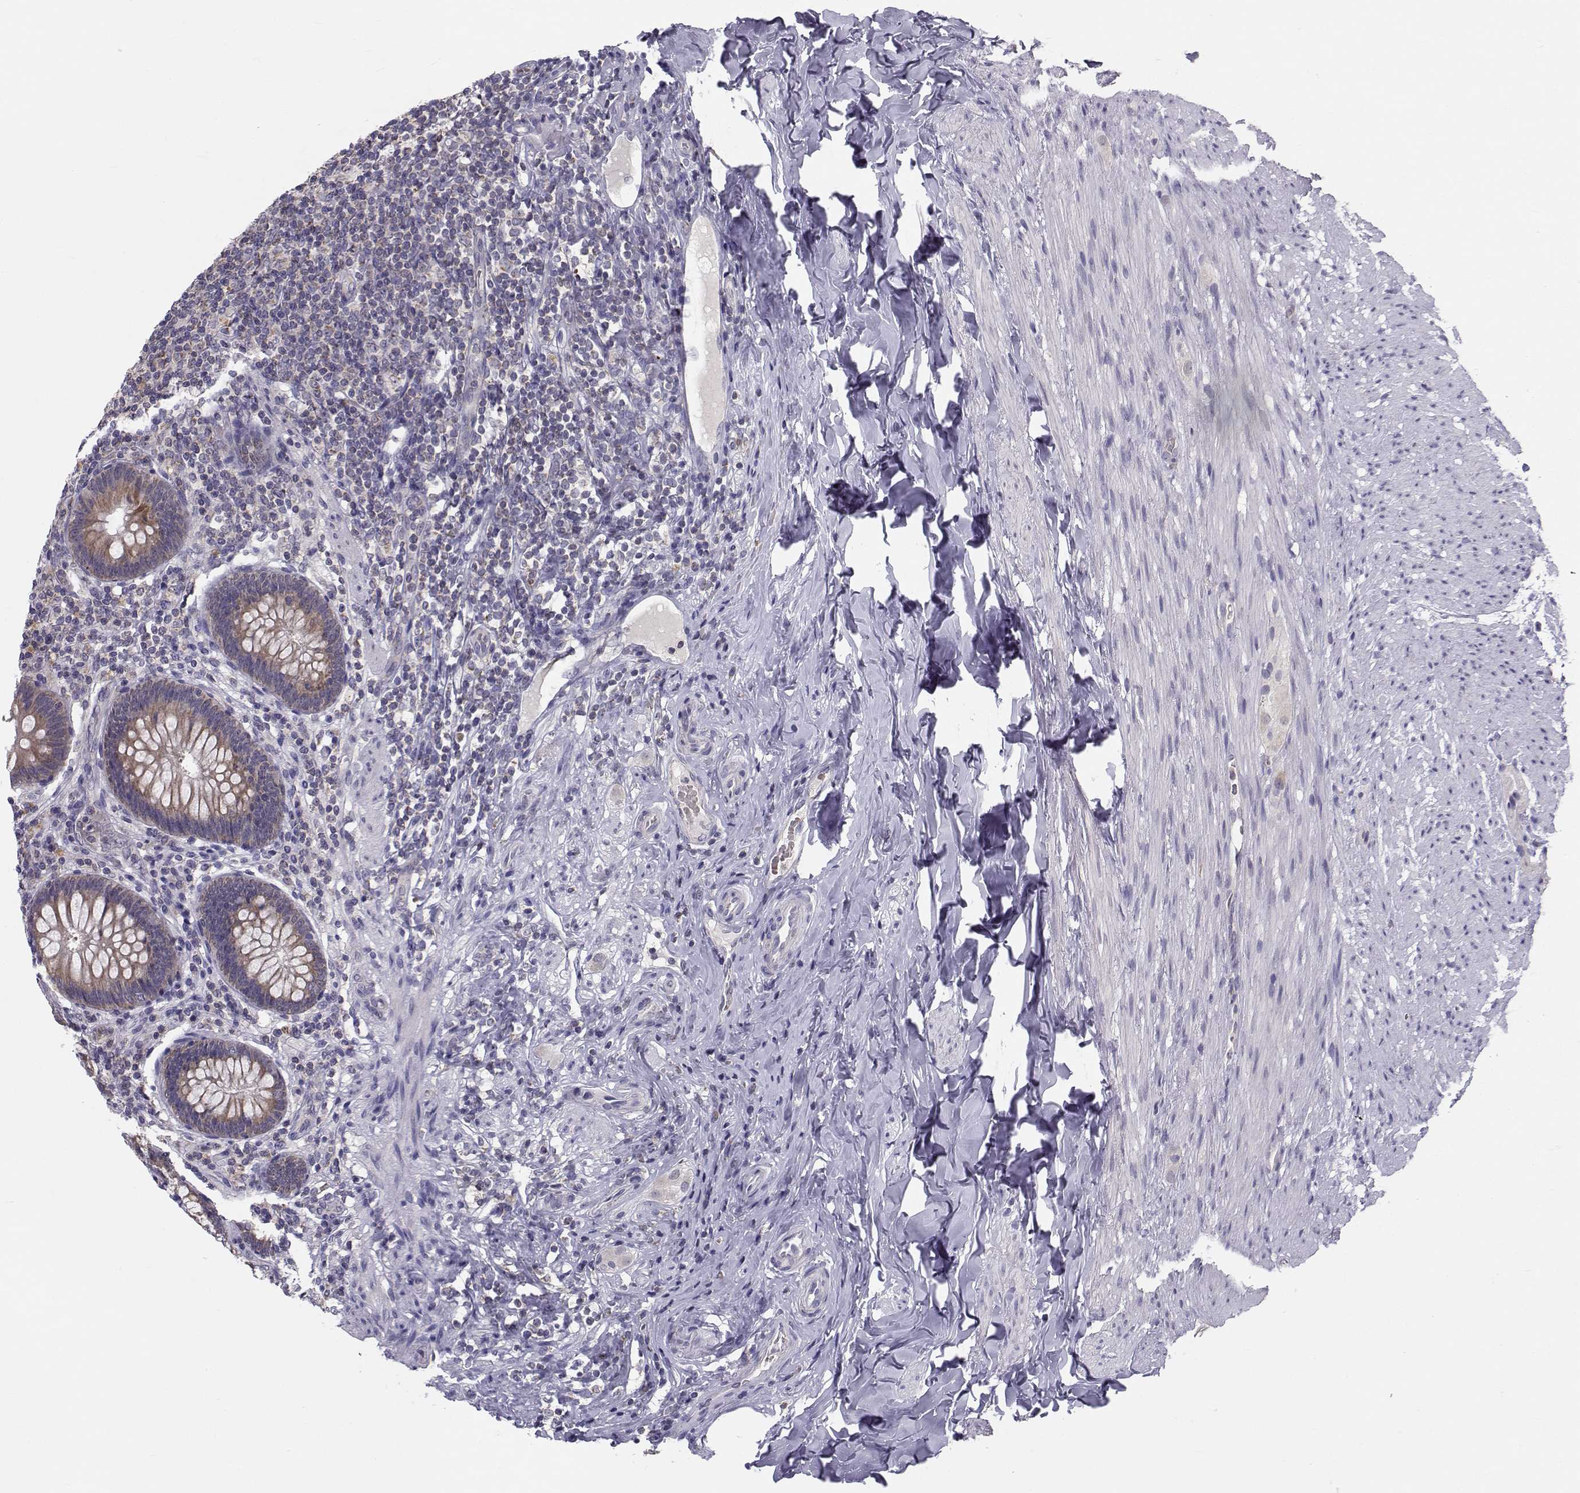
{"staining": {"intensity": "weak", "quantity": "25%-75%", "location": "cytoplasmic/membranous"}, "tissue": "appendix", "cell_type": "Glandular cells", "image_type": "normal", "snomed": [{"axis": "morphology", "description": "Normal tissue, NOS"}, {"axis": "topography", "description": "Appendix"}], "caption": "Immunohistochemical staining of unremarkable appendix shows weak cytoplasmic/membranous protein expression in about 25%-75% of glandular cells. (DAB IHC, brown staining for protein, blue staining for nuclei).", "gene": "ANGPT1", "patient": {"sex": "male", "age": 47}}